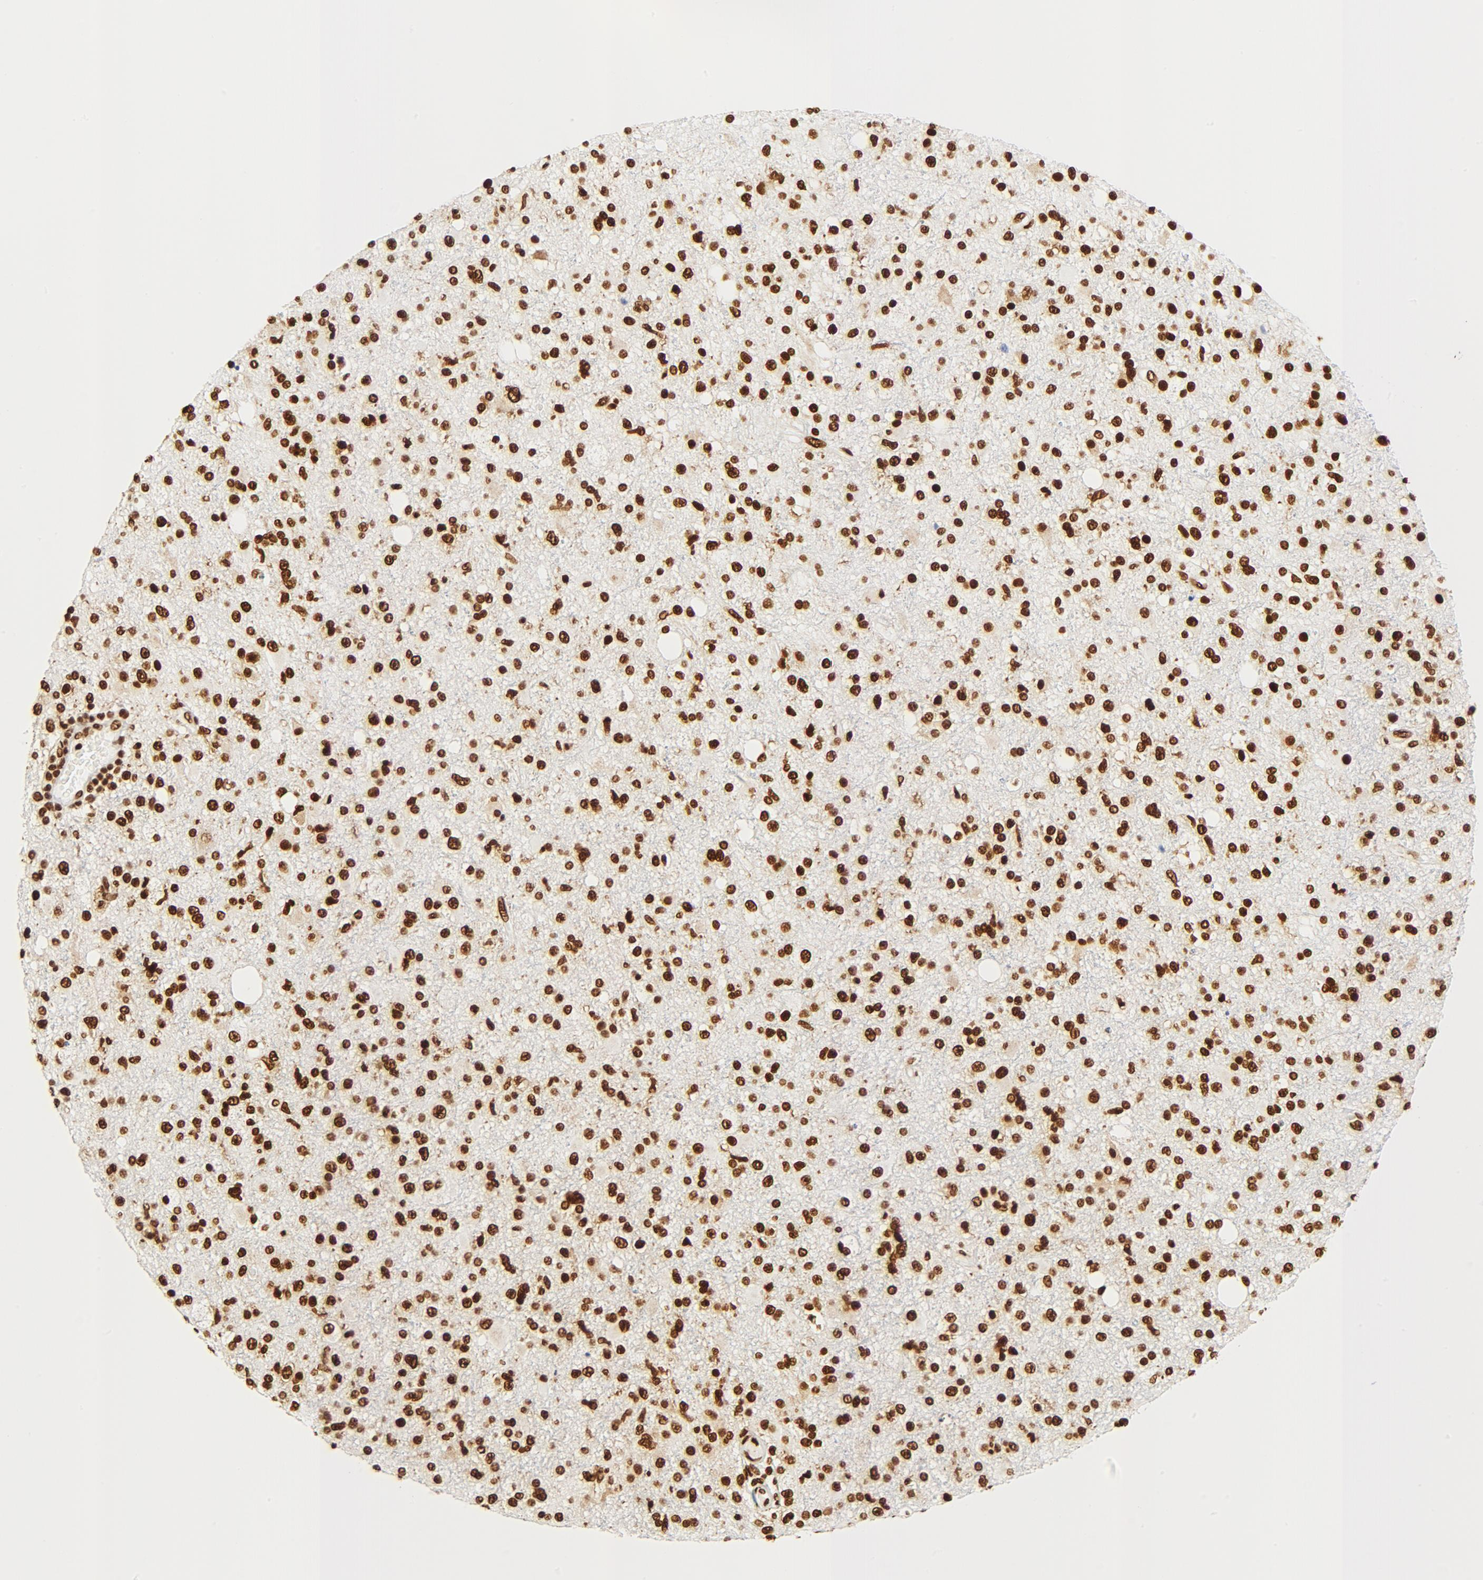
{"staining": {"intensity": "strong", "quantity": ">75%", "location": "nuclear"}, "tissue": "glioma", "cell_type": "Tumor cells", "image_type": "cancer", "snomed": [{"axis": "morphology", "description": "Glioma, malignant, High grade"}, {"axis": "topography", "description": "Brain"}], "caption": "There is high levels of strong nuclear expression in tumor cells of malignant glioma (high-grade), as demonstrated by immunohistochemical staining (brown color).", "gene": "CTBP1", "patient": {"sex": "male", "age": 33}}